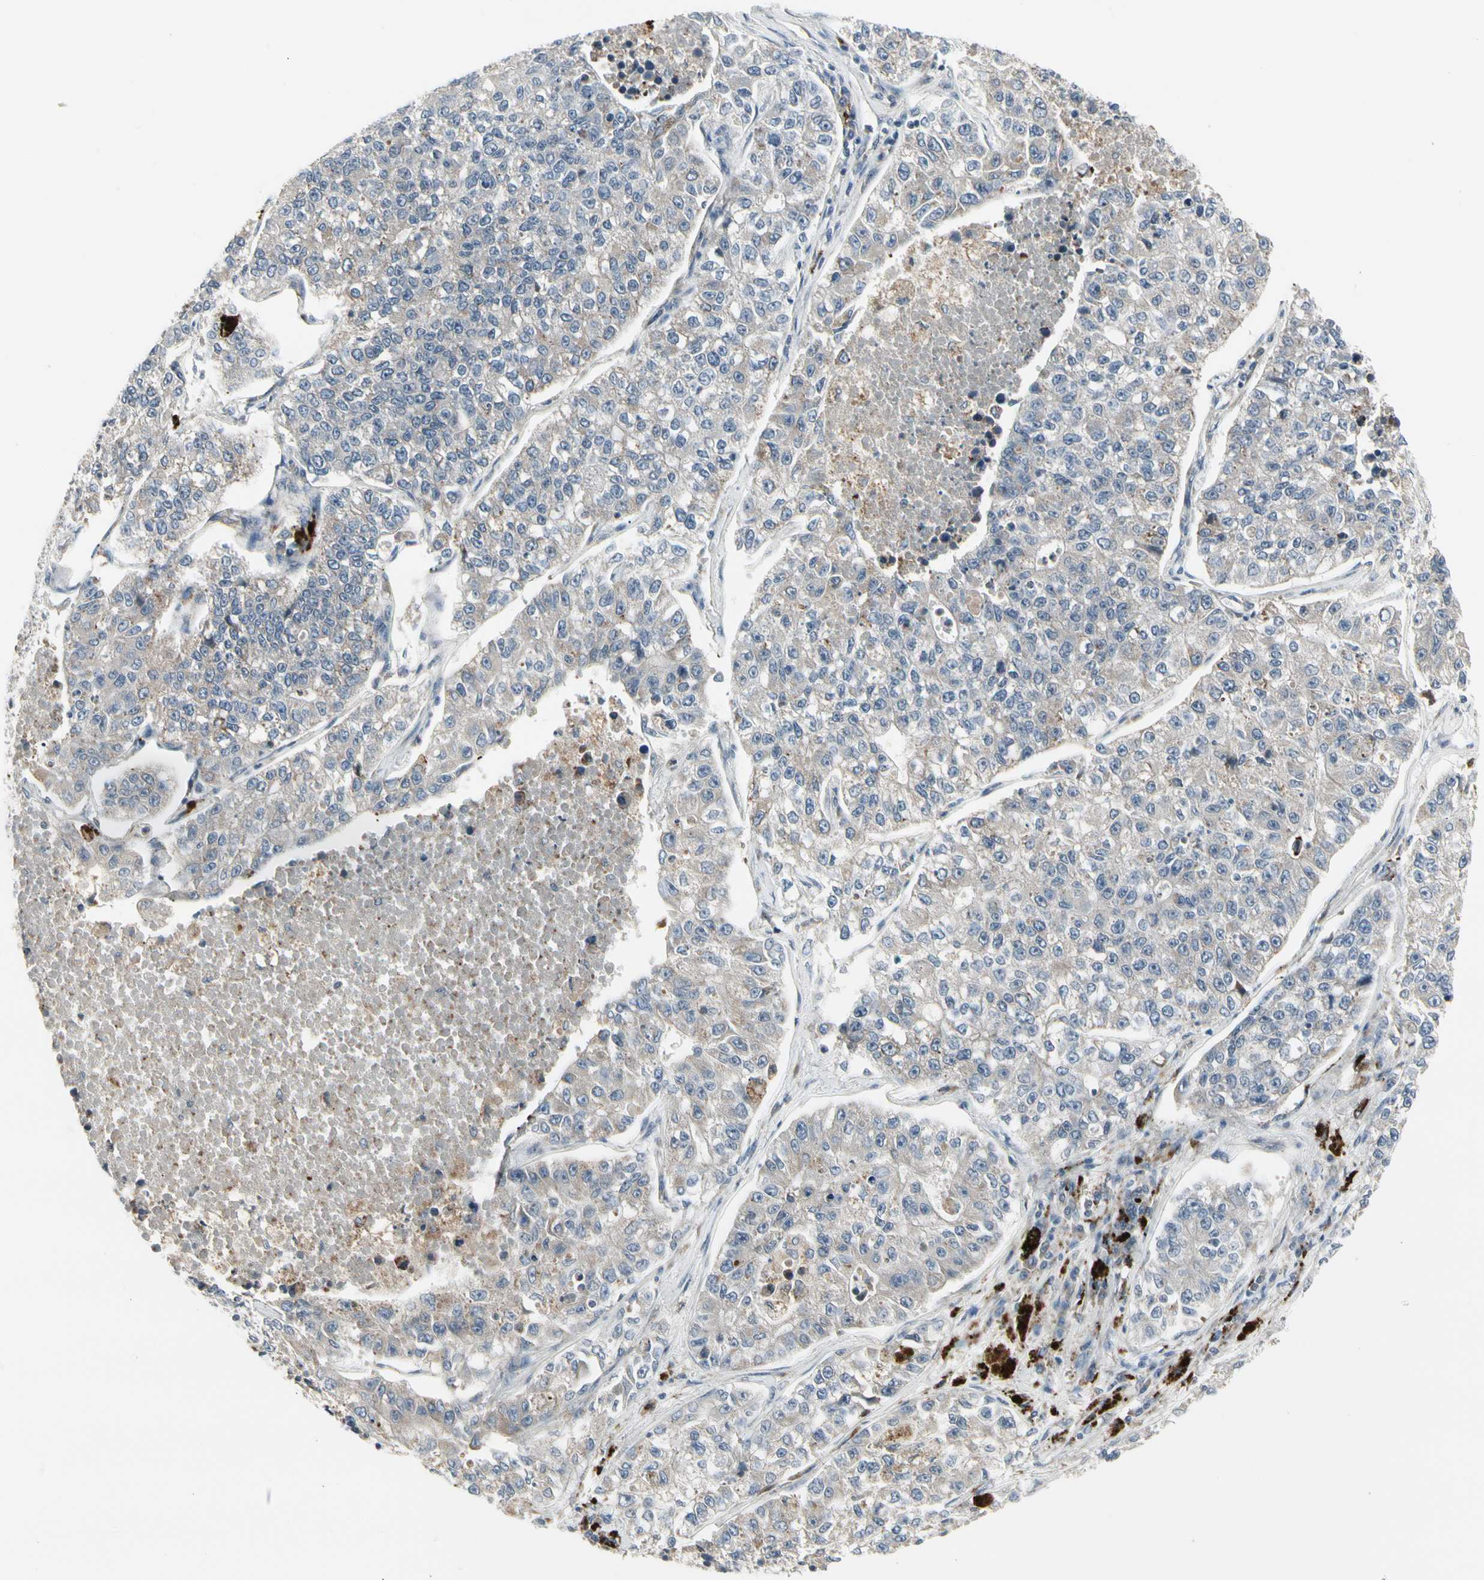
{"staining": {"intensity": "weak", "quantity": "<25%", "location": "cytoplasmic/membranous"}, "tissue": "lung cancer", "cell_type": "Tumor cells", "image_type": "cancer", "snomed": [{"axis": "morphology", "description": "Adenocarcinoma, NOS"}, {"axis": "topography", "description": "Lung"}], "caption": "A photomicrograph of lung cancer stained for a protein demonstrates no brown staining in tumor cells.", "gene": "GRN", "patient": {"sex": "male", "age": 49}}